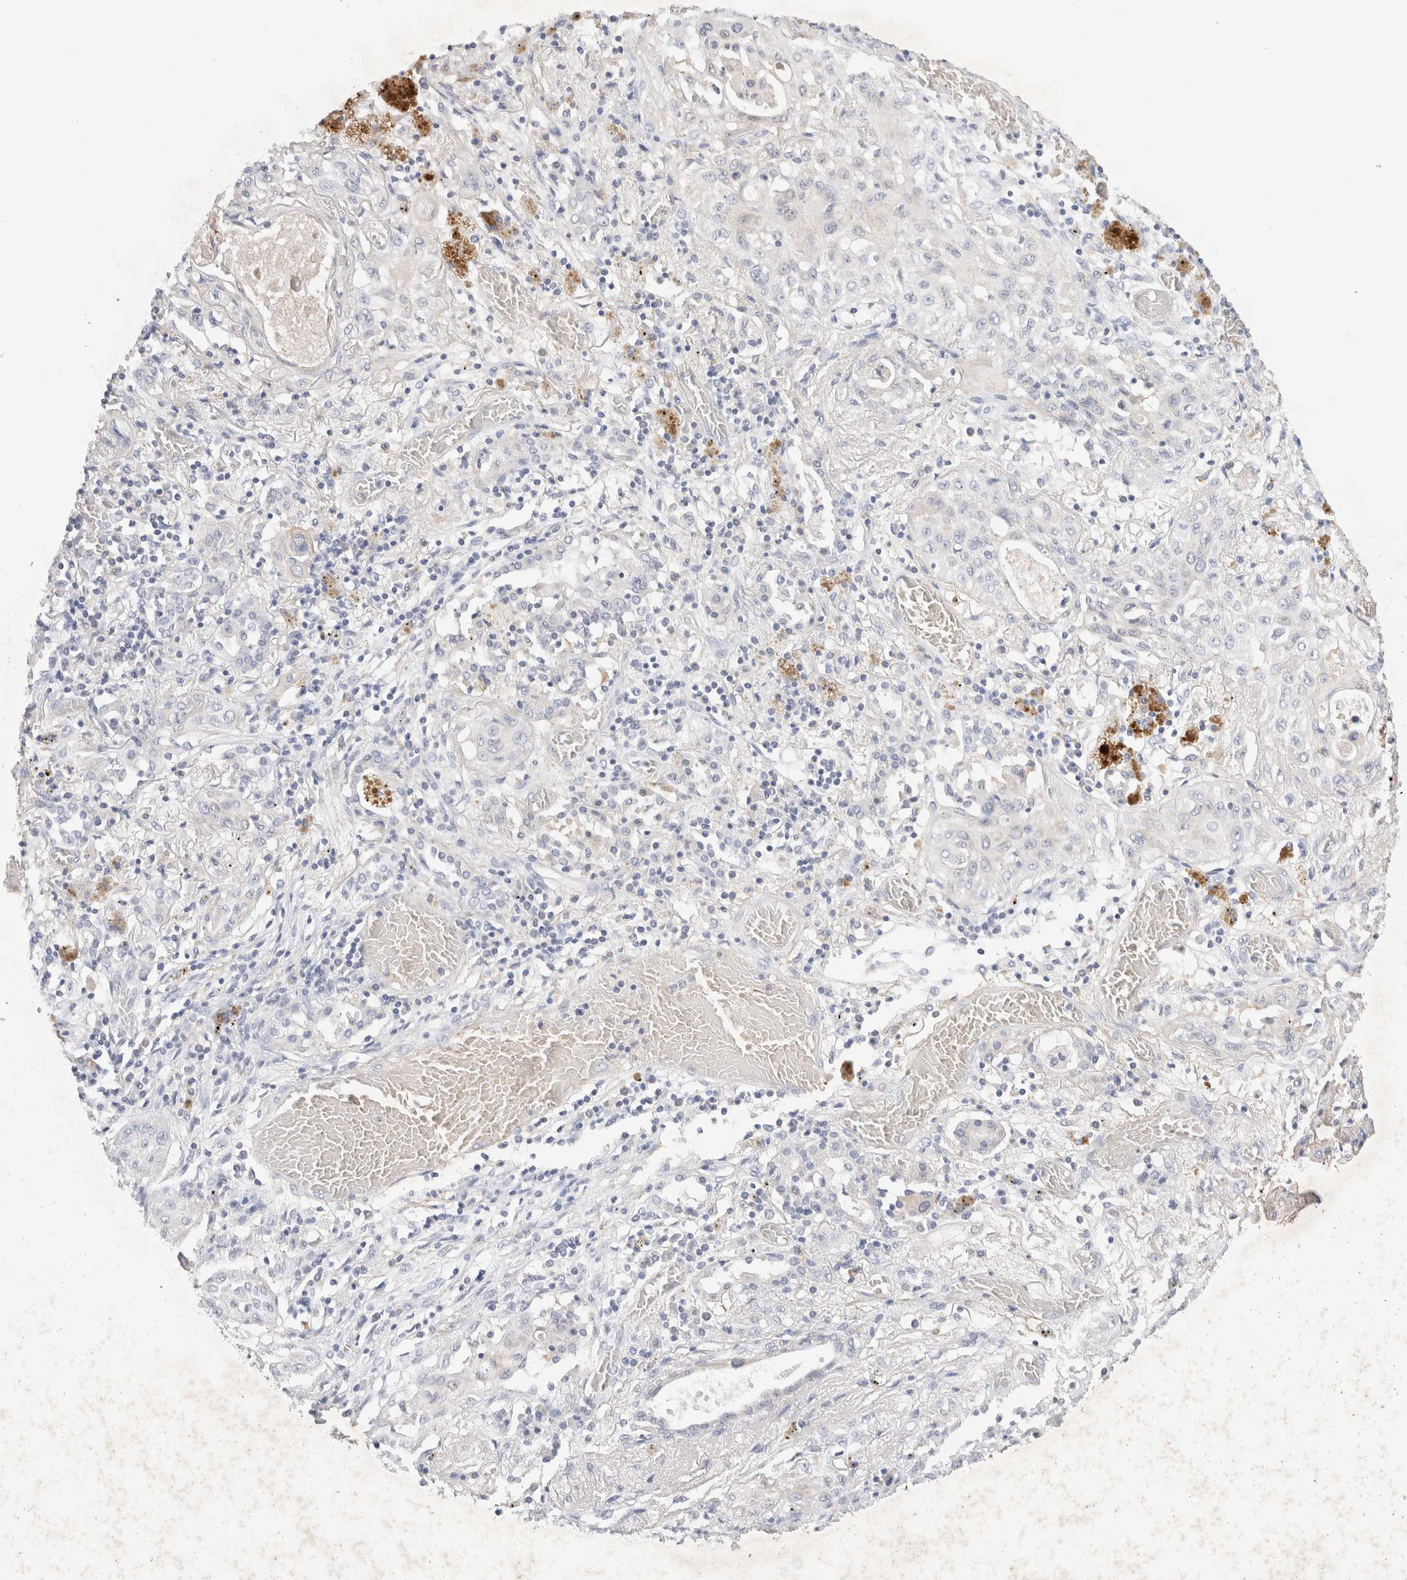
{"staining": {"intensity": "negative", "quantity": "none", "location": "none"}, "tissue": "lung cancer", "cell_type": "Tumor cells", "image_type": "cancer", "snomed": [{"axis": "morphology", "description": "Squamous cell carcinoma, NOS"}, {"axis": "topography", "description": "Lung"}], "caption": "The micrograph demonstrates no significant positivity in tumor cells of lung squamous cell carcinoma.", "gene": "MPP2", "patient": {"sex": "female", "age": 47}}